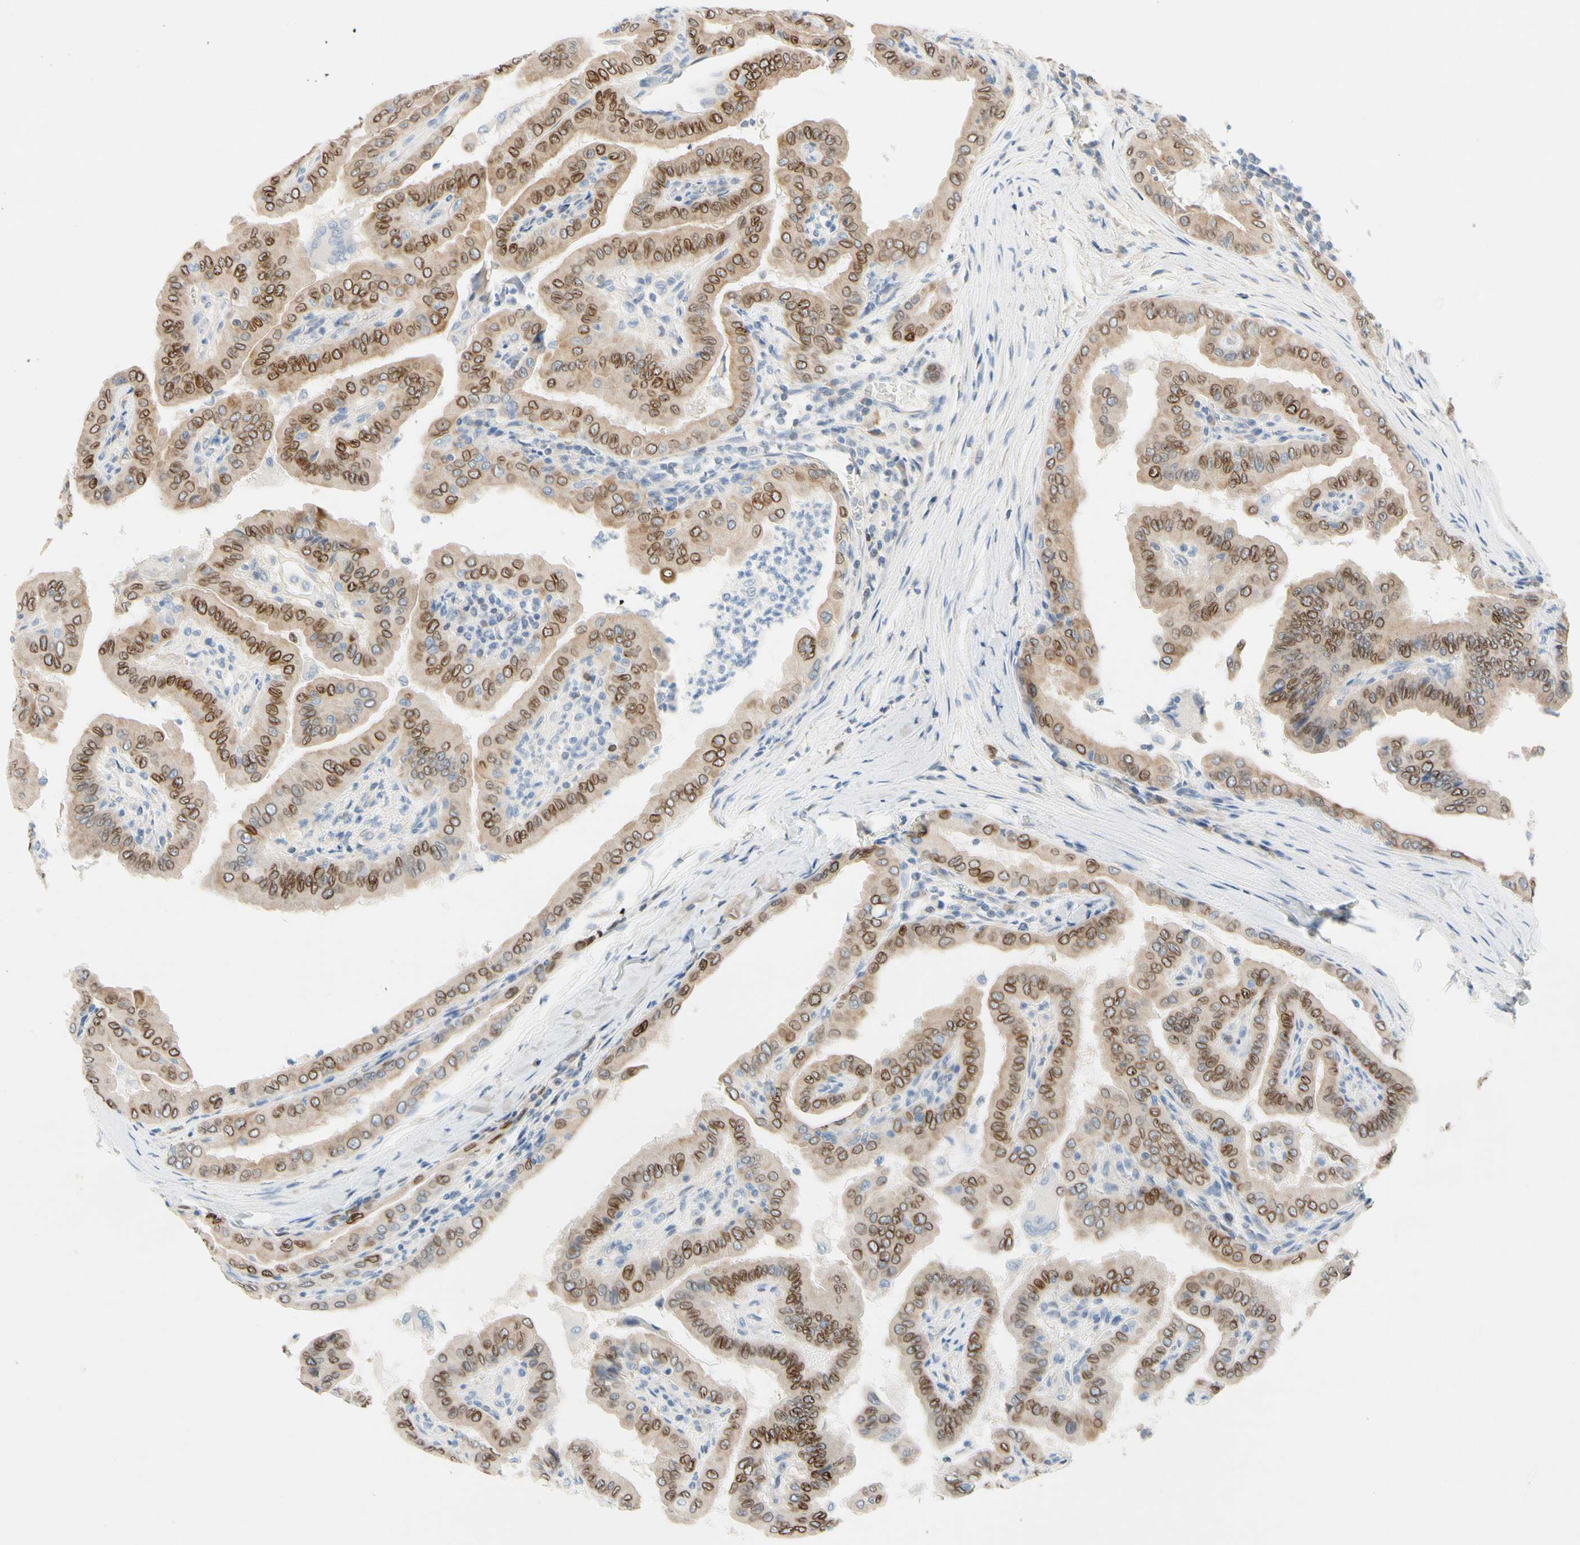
{"staining": {"intensity": "moderate", "quantity": ">75%", "location": "cytoplasmic/membranous,nuclear"}, "tissue": "thyroid cancer", "cell_type": "Tumor cells", "image_type": "cancer", "snomed": [{"axis": "morphology", "description": "Papillary adenocarcinoma, NOS"}, {"axis": "topography", "description": "Thyroid gland"}], "caption": "Thyroid cancer was stained to show a protein in brown. There is medium levels of moderate cytoplasmic/membranous and nuclear expression in approximately >75% of tumor cells.", "gene": "ZNF132", "patient": {"sex": "male", "age": 33}}